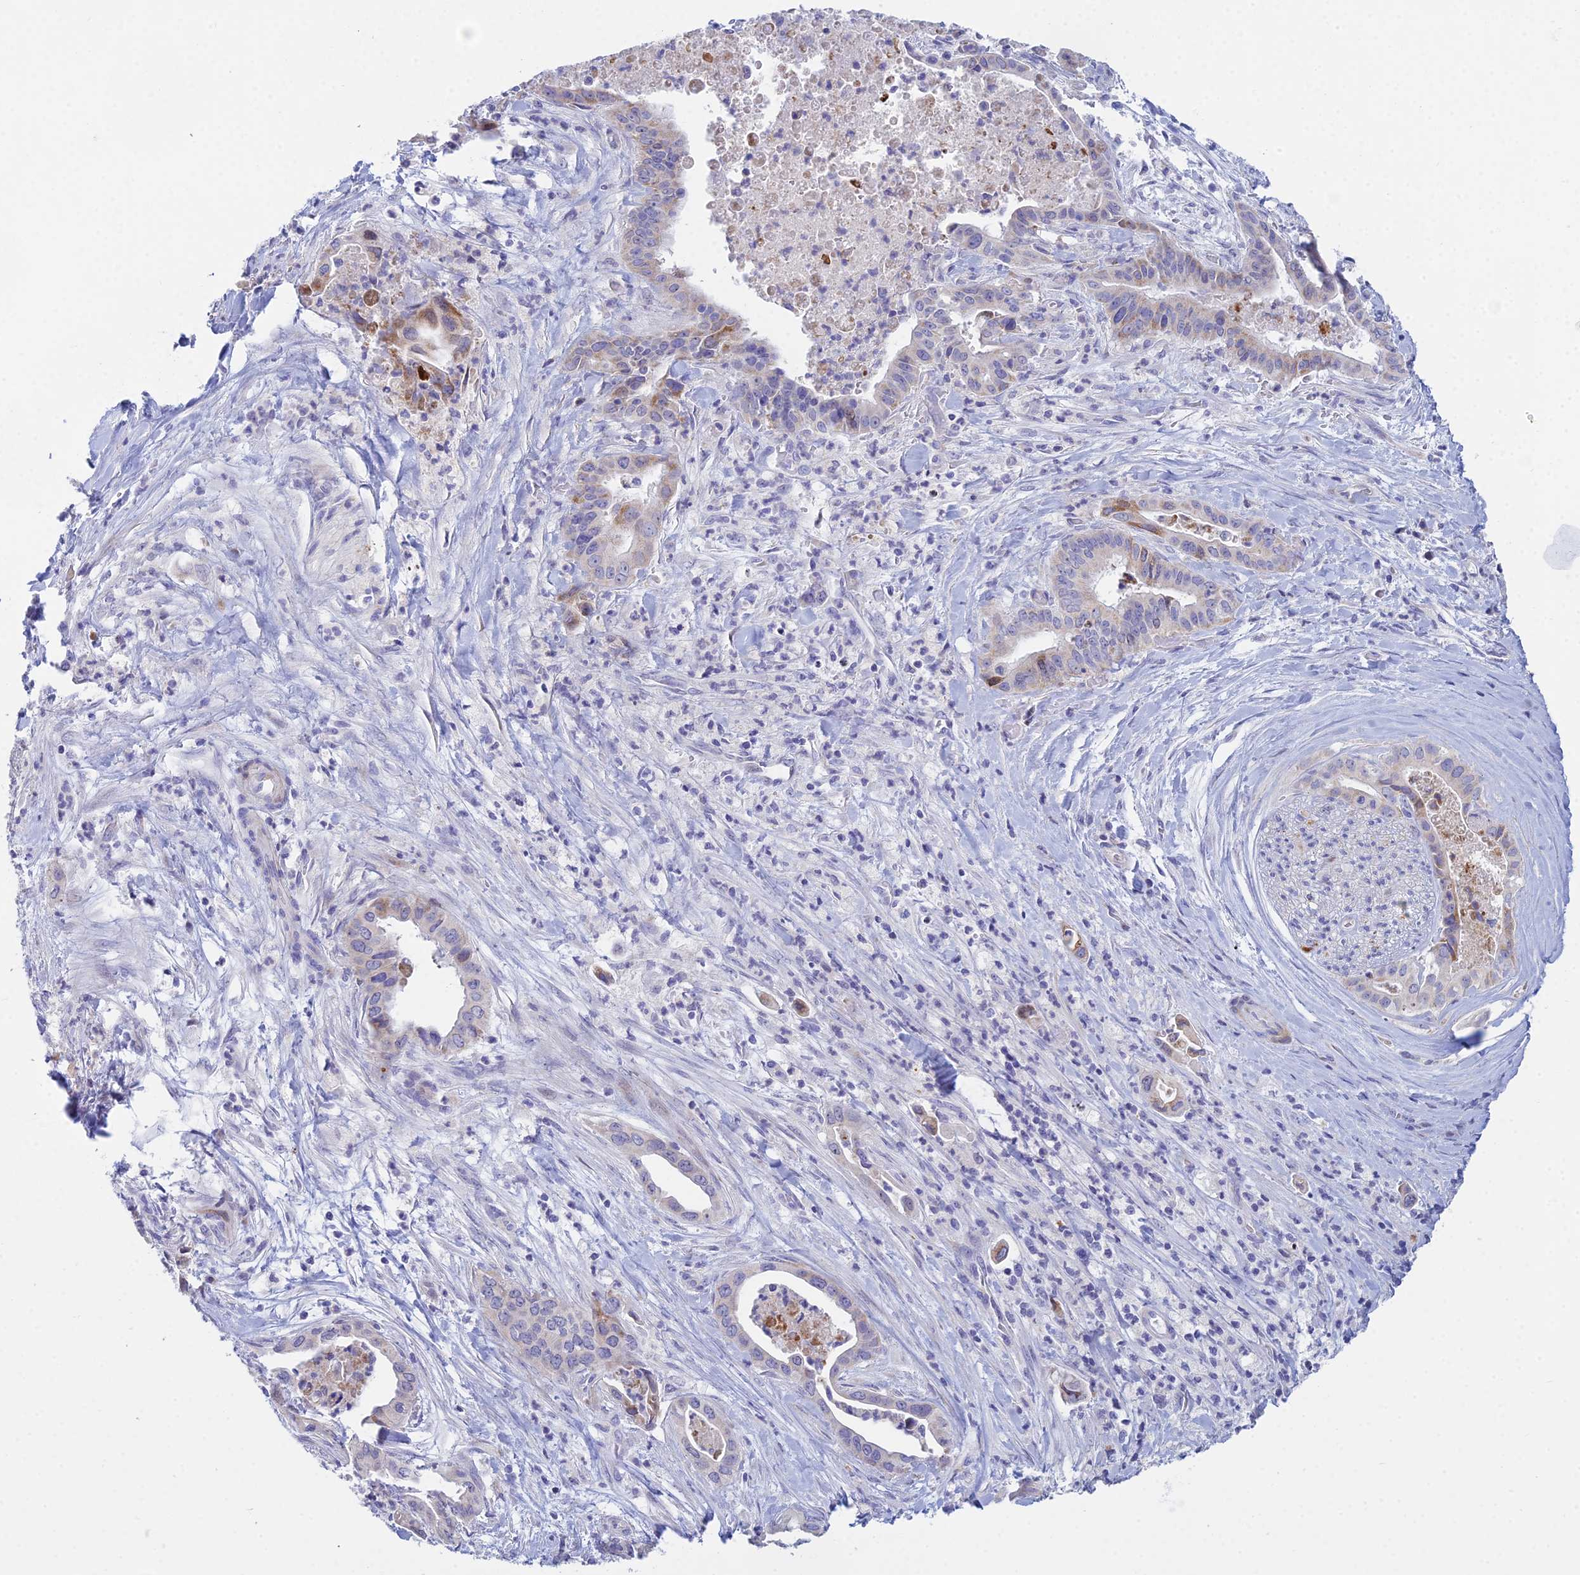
{"staining": {"intensity": "moderate", "quantity": "<25%", "location": "cytoplasmic/membranous"}, "tissue": "pancreatic cancer", "cell_type": "Tumor cells", "image_type": "cancer", "snomed": [{"axis": "morphology", "description": "Adenocarcinoma, NOS"}, {"axis": "topography", "description": "Pancreas"}], "caption": "IHC of human pancreatic cancer displays low levels of moderate cytoplasmic/membranous staining in approximately <25% of tumor cells. (DAB (3,3'-diaminobenzidine) IHC, brown staining for protein, blue staining for nuclei).", "gene": "PRR13", "patient": {"sex": "female", "age": 77}}